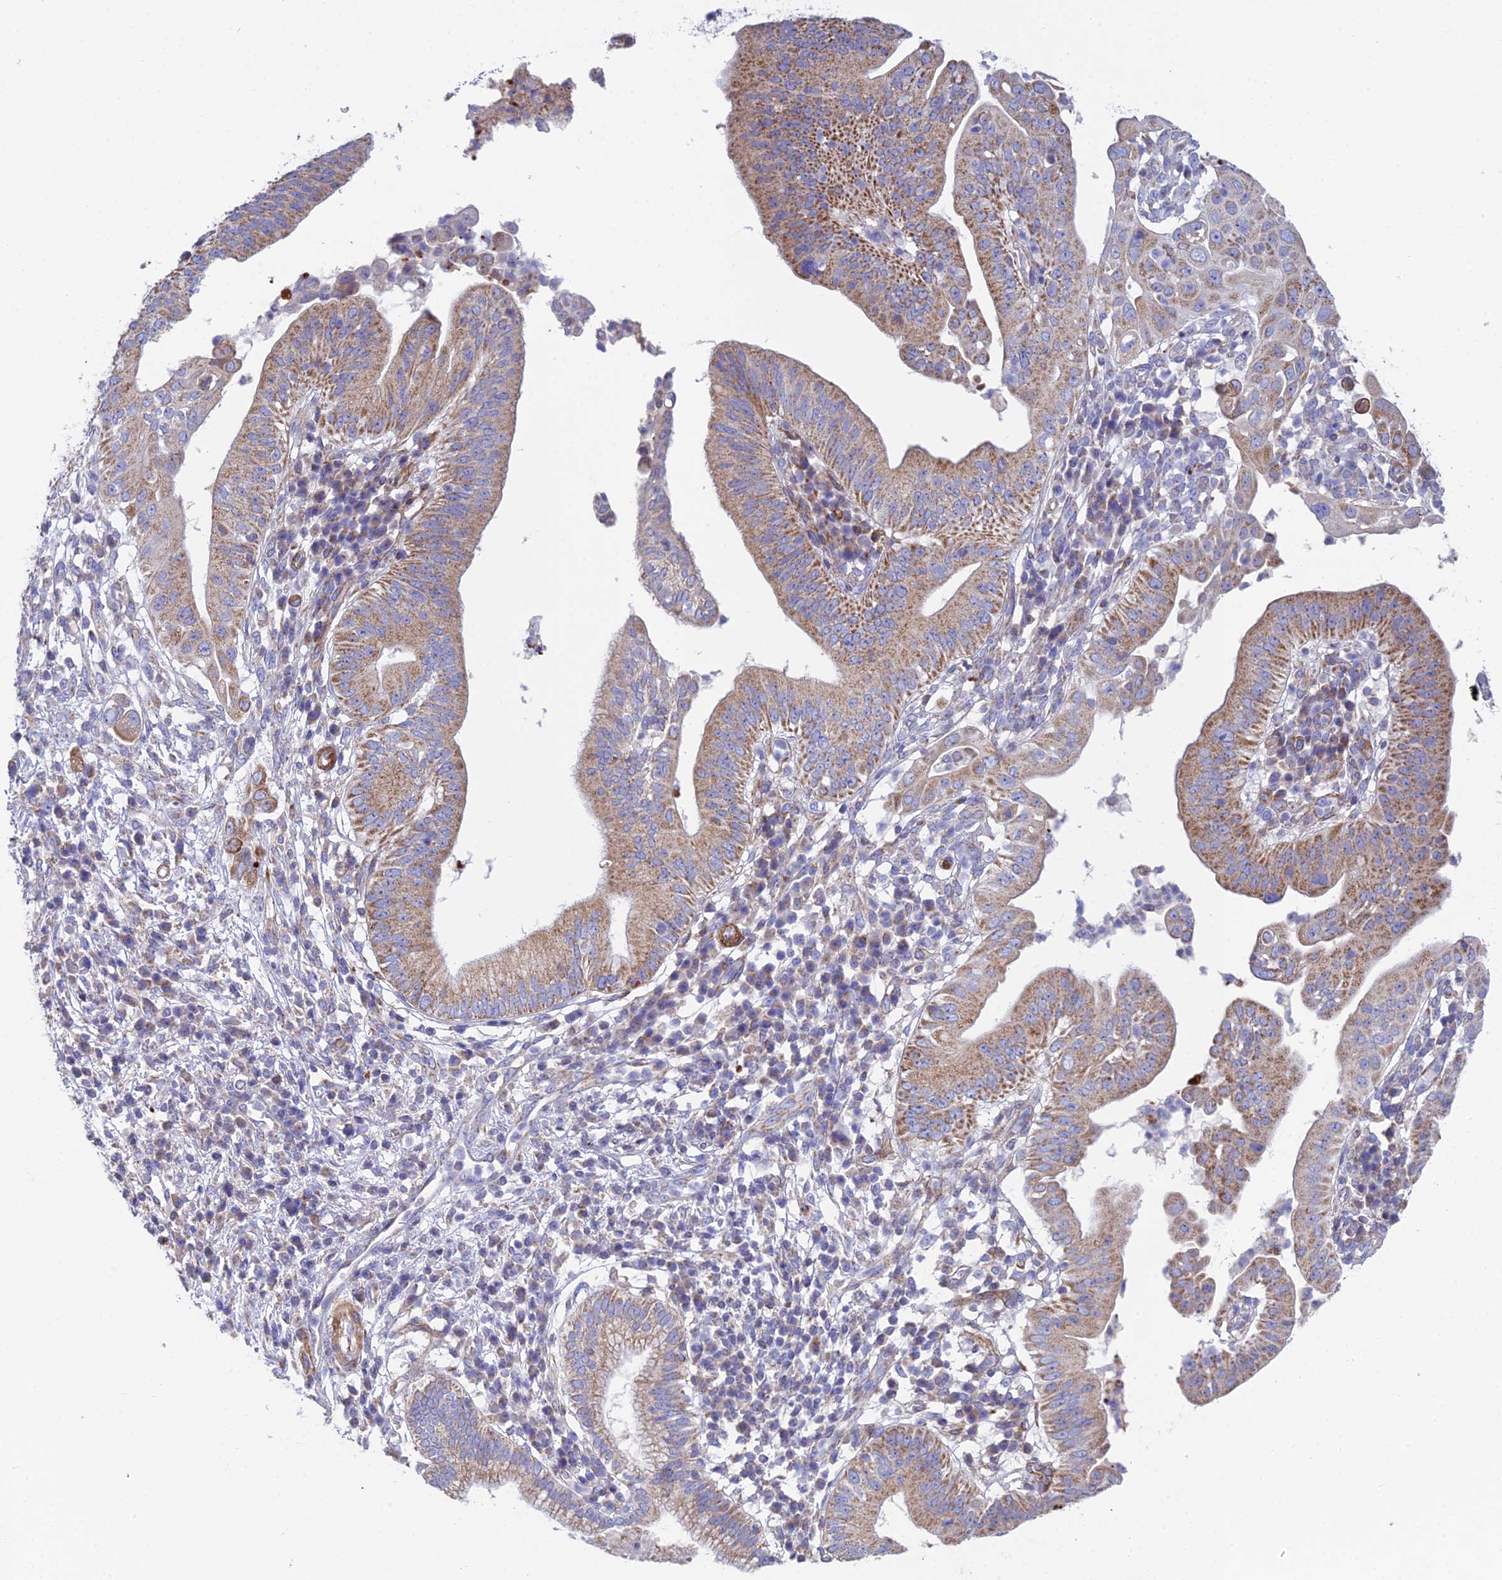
{"staining": {"intensity": "moderate", "quantity": ">75%", "location": "cytoplasmic/membranous"}, "tissue": "pancreatic cancer", "cell_type": "Tumor cells", "image_type": "cancer", "snomed": [{"axis": "morphology", "description": "Adenocarcinoma, NOS"}, {"axis": "topography", "description": "Pancreas"}], "caption": "There is medium levels of moderate cytoplasmic/membranous staining in tumor cells of adenocarcinoma (pancreatic), as demonstrated by immunohistochemical staining (brown color).", "gene": "CSPG4", "patient": {"sex": "male", "age": 68}}